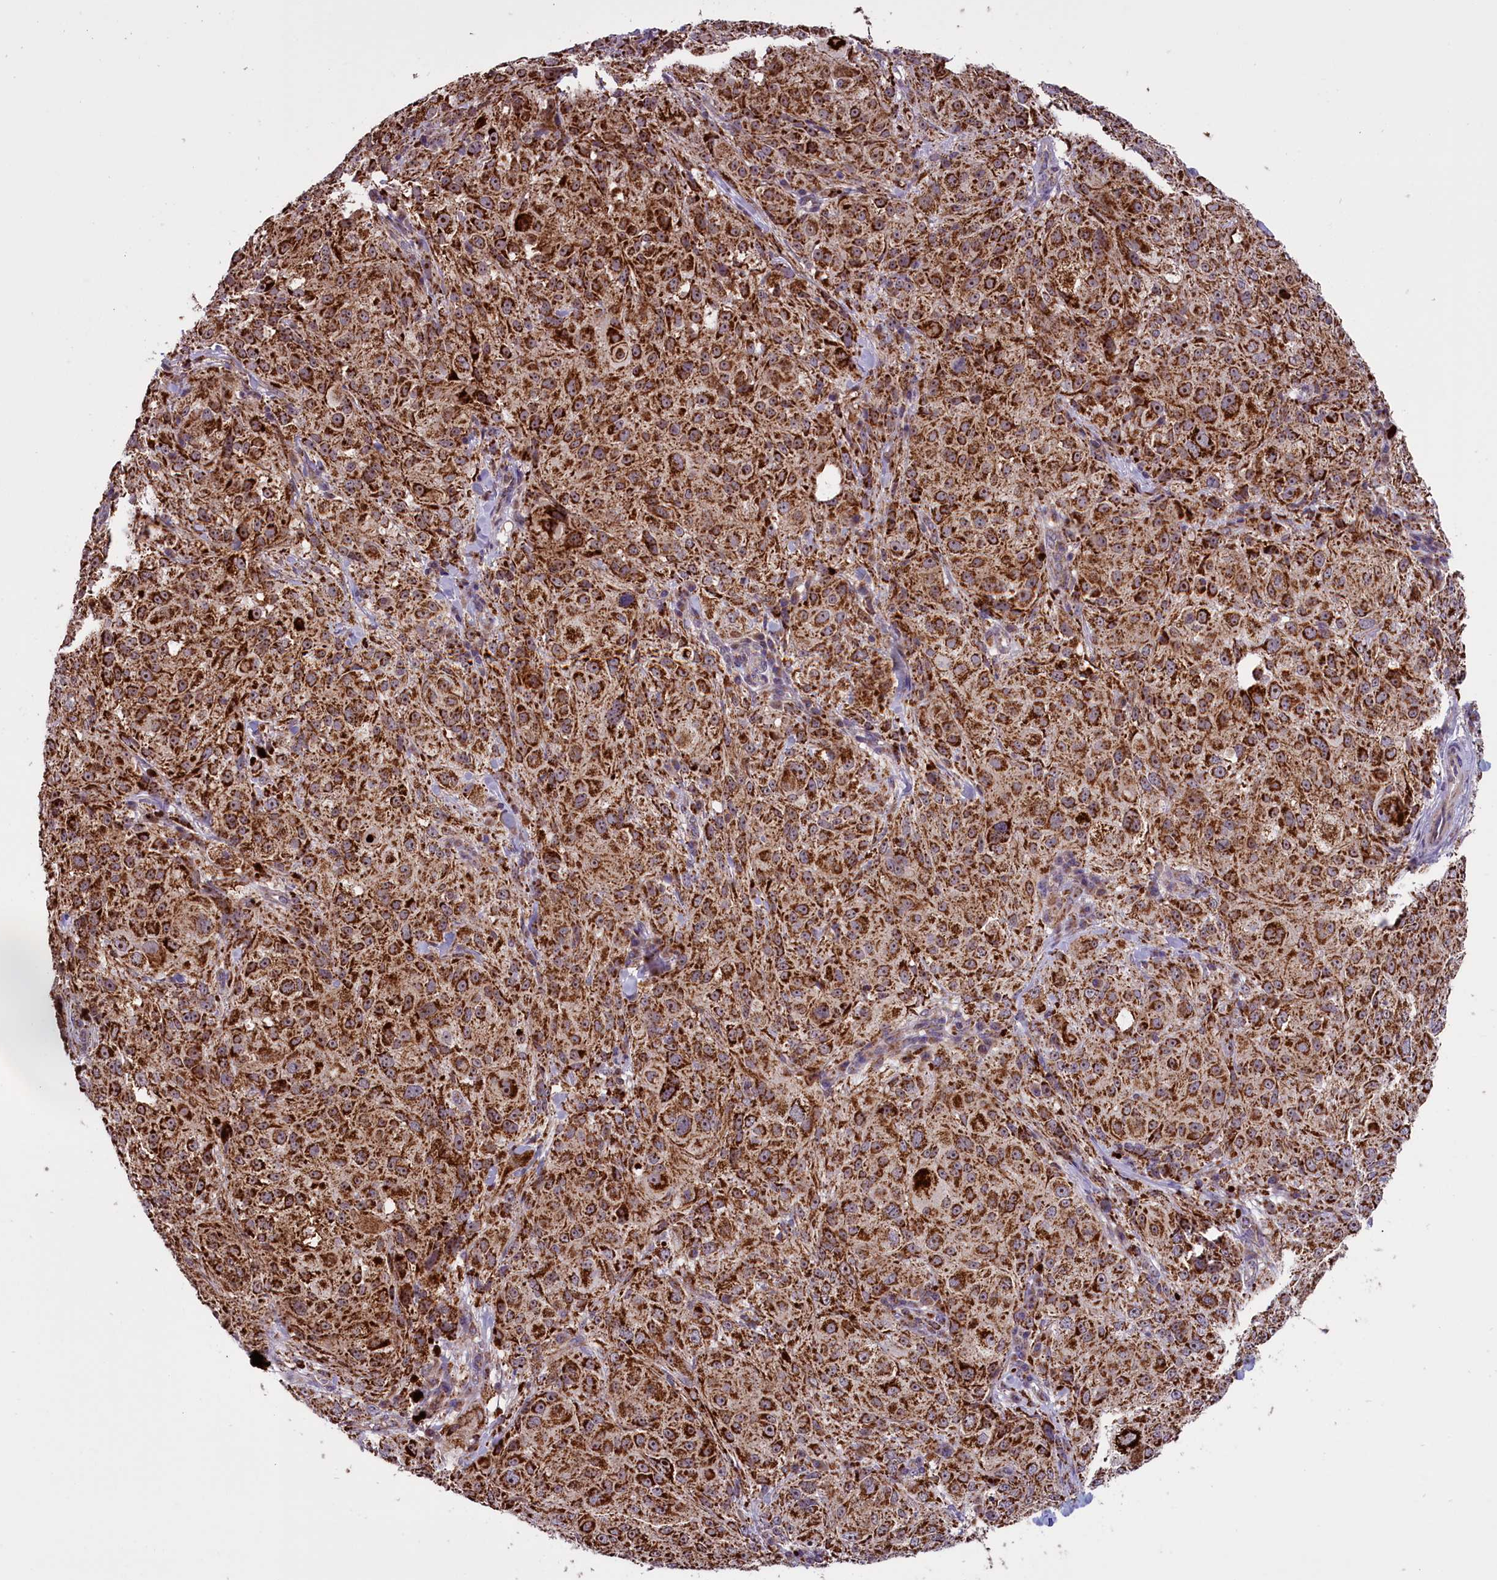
{"staining": {"intensity": "strong", "quantity": ">75%", "location": "cytoplasmic/membranous"}, "tissue": "melanoma", "cell_type": "Tumor cells", "image_type": "cancer", "snomed": [{"axis": "morphology", "description": "Necrosis, NOS"}, {"axis": "morphology", "description": "Malignant melanoma, NOS"}, {"axis": "topography", "description": "Skin"}], "caption": "This is a histology image of IHC staining of melanoma, which shows strong staining in the cytoplasmic/membranous of tumor cells.", "gene": "GLRX5", "patient": {"sex": "female", "age": 87}}